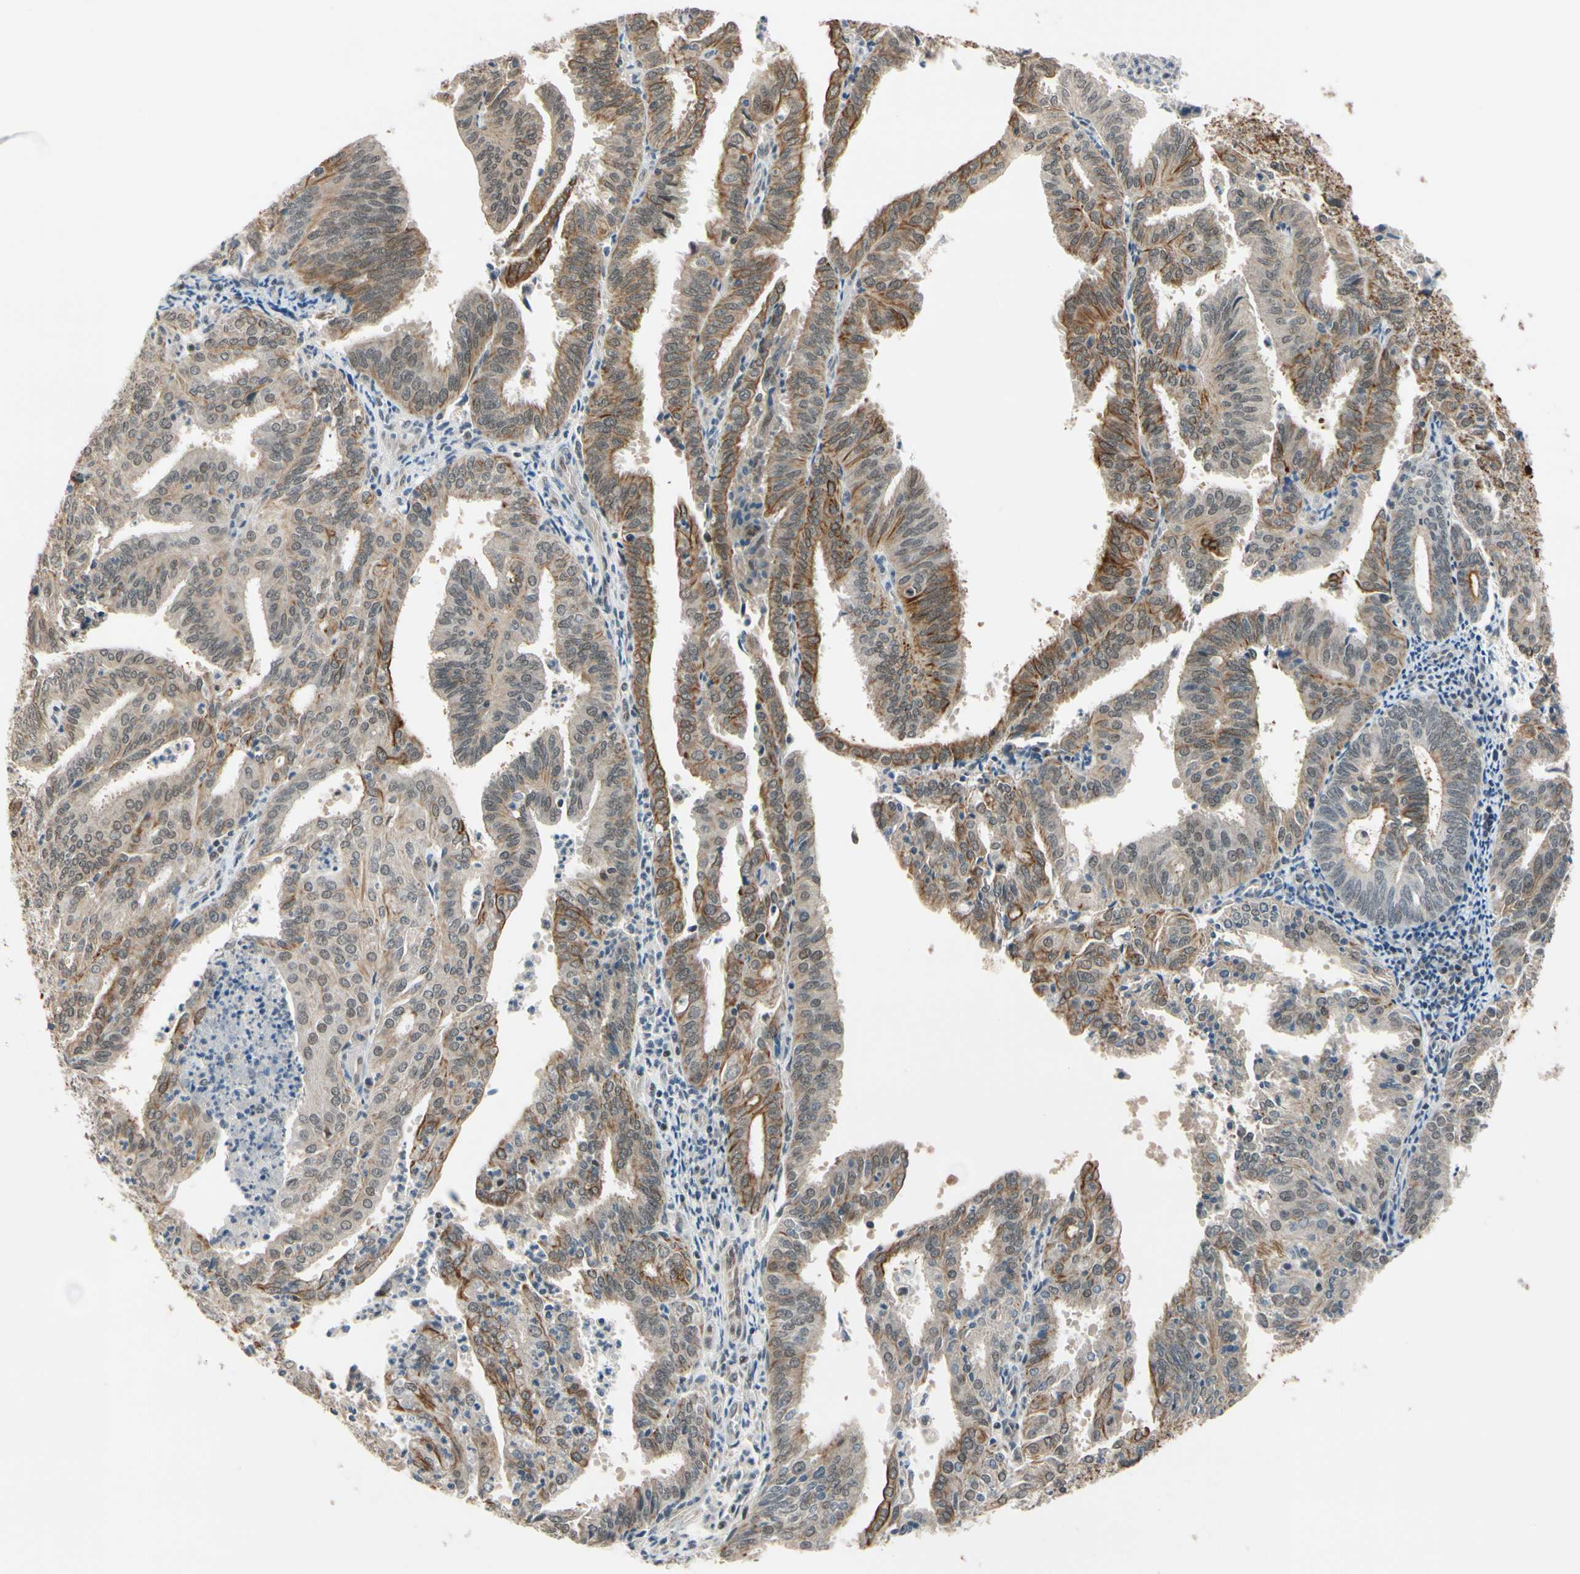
{"staining": {"intensity": "moderate", "quantity": "25%-75%", "location": "cytoplasmic/membranous"}, "tissue": "endometrial cancer", "cell_type": "Tumor cells", "image_type": "cancer", "snomed": [{"axis": "morphology", "description": "Adenocarcinoma, NOS"}, {"axis": "topography", "description": "Uterus"}], "caption": "Endometrial cancer (adenocarcinoma) stained with a protein marker shows moderate staining in tumor cells.", "gene": "TAF12", "patient": {"sex": "female", "age": 60}}